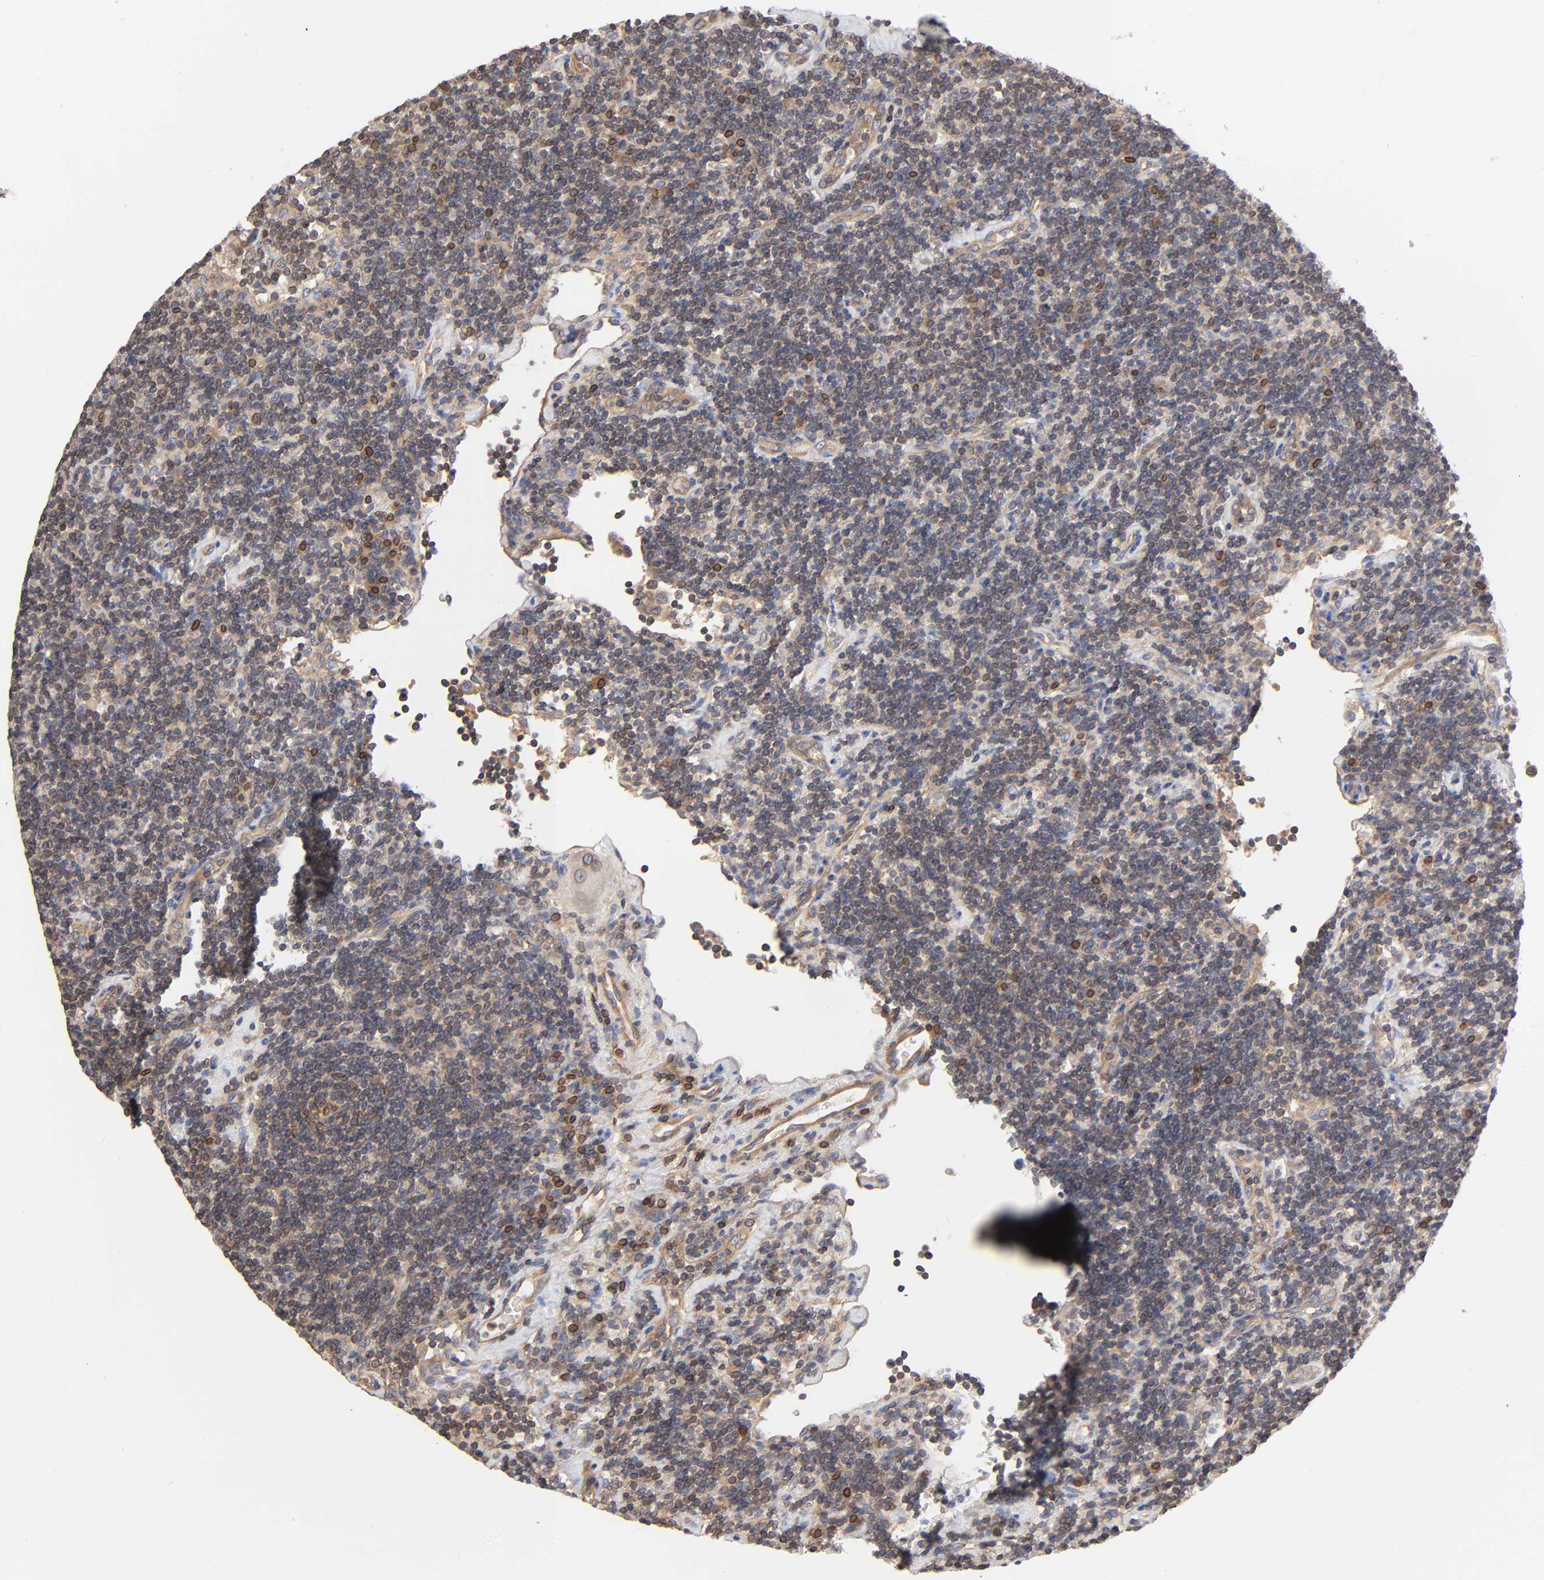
{"staining": {"intensity": "moderate", "quantity": ">75%", "location": "cytoplasmic/membranous"}, "tissue": "lymphoma", "cell_type": "Tumor cells", "image_type": "cancer", "snomed": [{"axis": "morphology", "description": "Malignant lymphoma, non-Hodgkin's type, Low grade"}, {"axis": "topography", "description": "Lymph node"}], "caption": "A brown stain labels moderate cytoplasmic/membranous positivity of a protein in human lymphoma tumor cells. Nuclei are stained in blue.", "gene": "STRN3", "patient": {"sex": "male", "age": 70}}